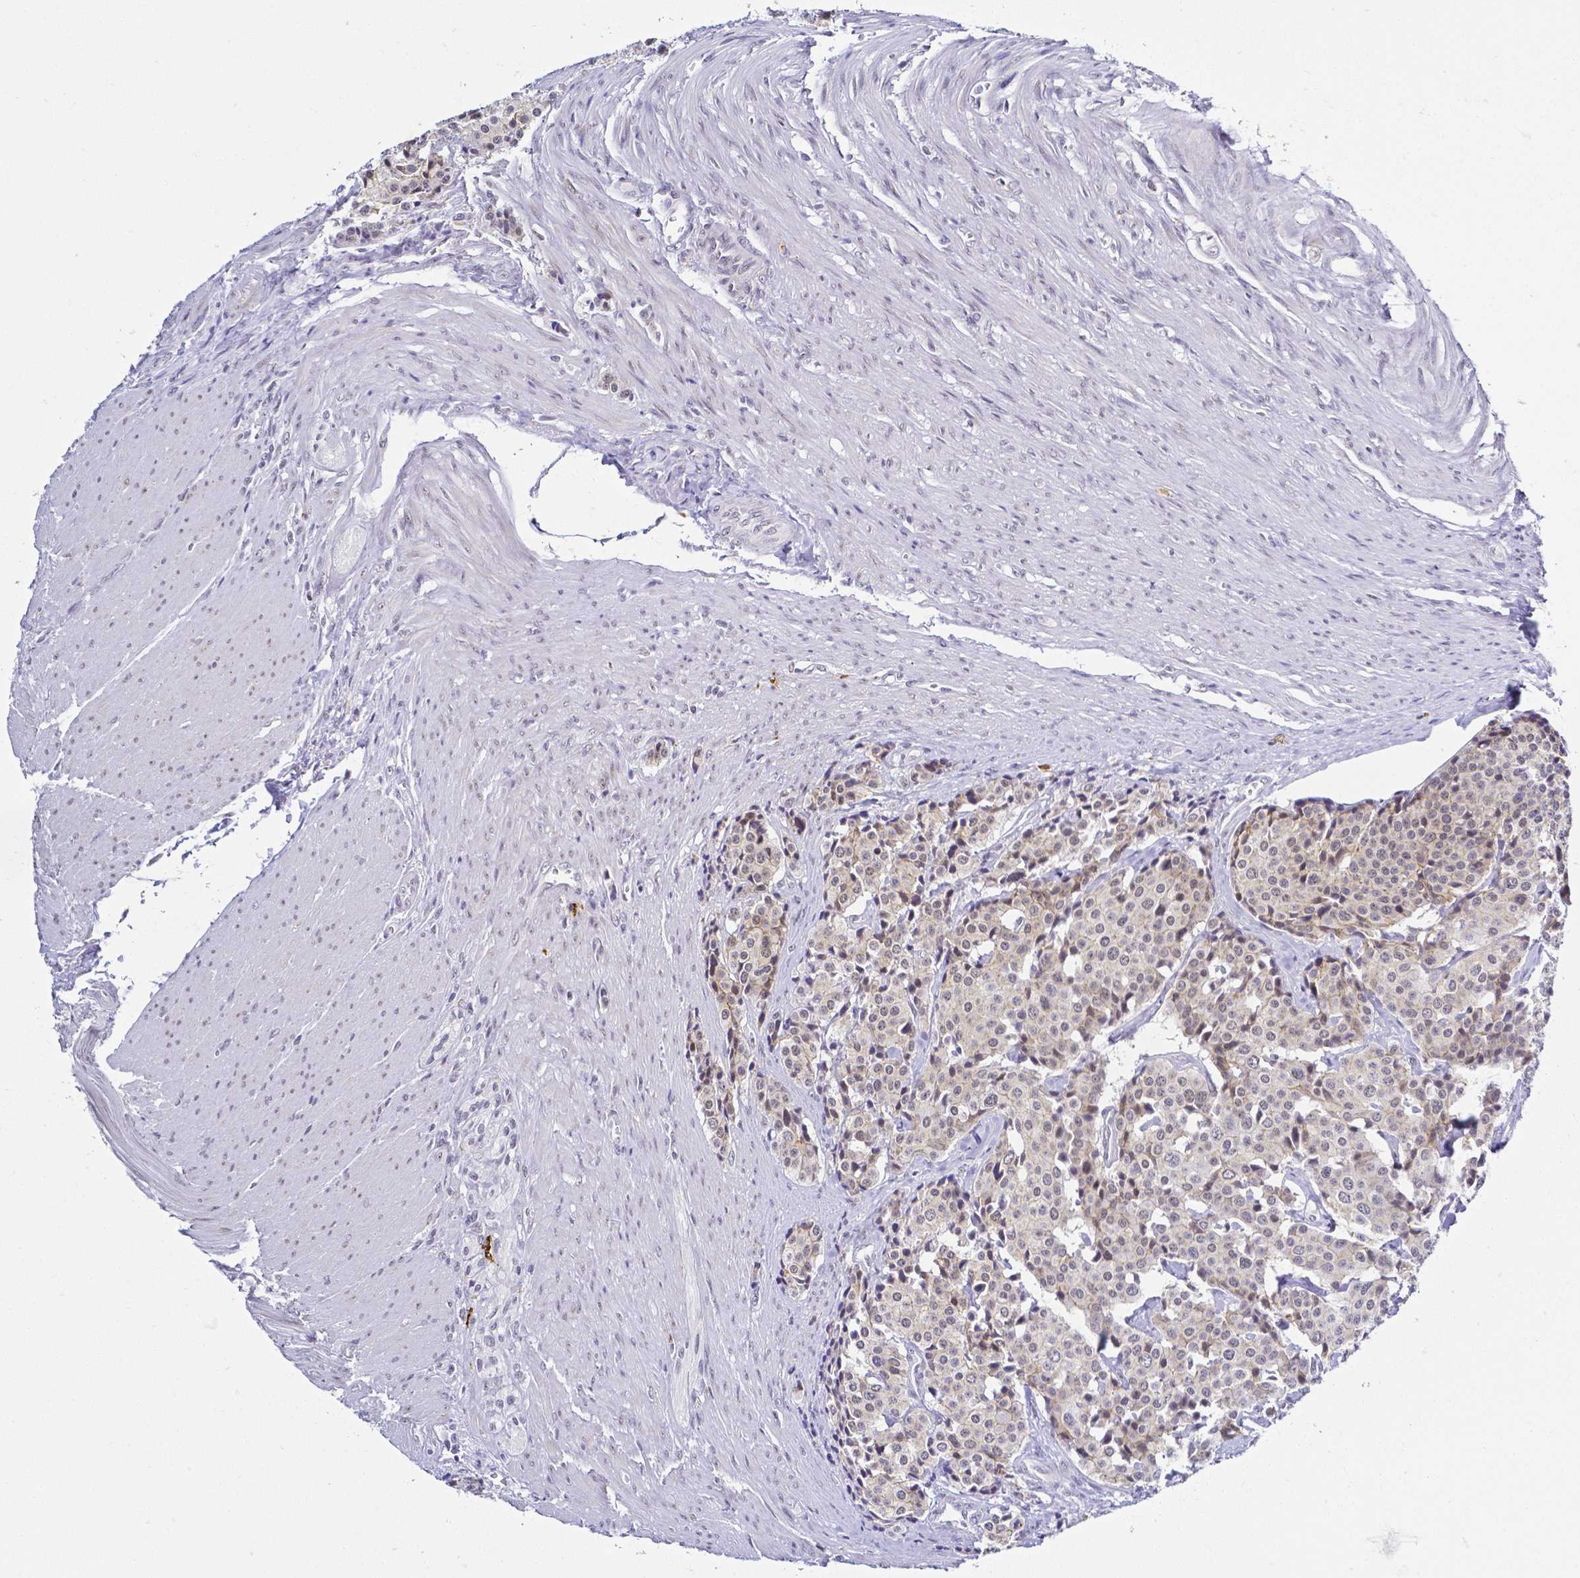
{"staining": {"intensity": "negative", "quantity": "none", "location": "none"}, "tissue": "carcinoid", "cell_type": "Tumor cells", "image_type": "cancer", "snomed": [{"axis": "morphology", "description": "Carcinoid, malignant, NOS"}, {"axis": "topography", "description": "Small intestine"}], "caption": "IHC image of human carcinoid (malignant) stained for a protein (brown), which reveals no positivity in tumor cells. (Stains: DAB (3,3'-diaminobenzidine) IHC with hematoxylin counter stain, Microscopy: brightfield microscopy at high magnification).", "gene": "FAM83G", "patient": {"sex": "male", "age": 73}}